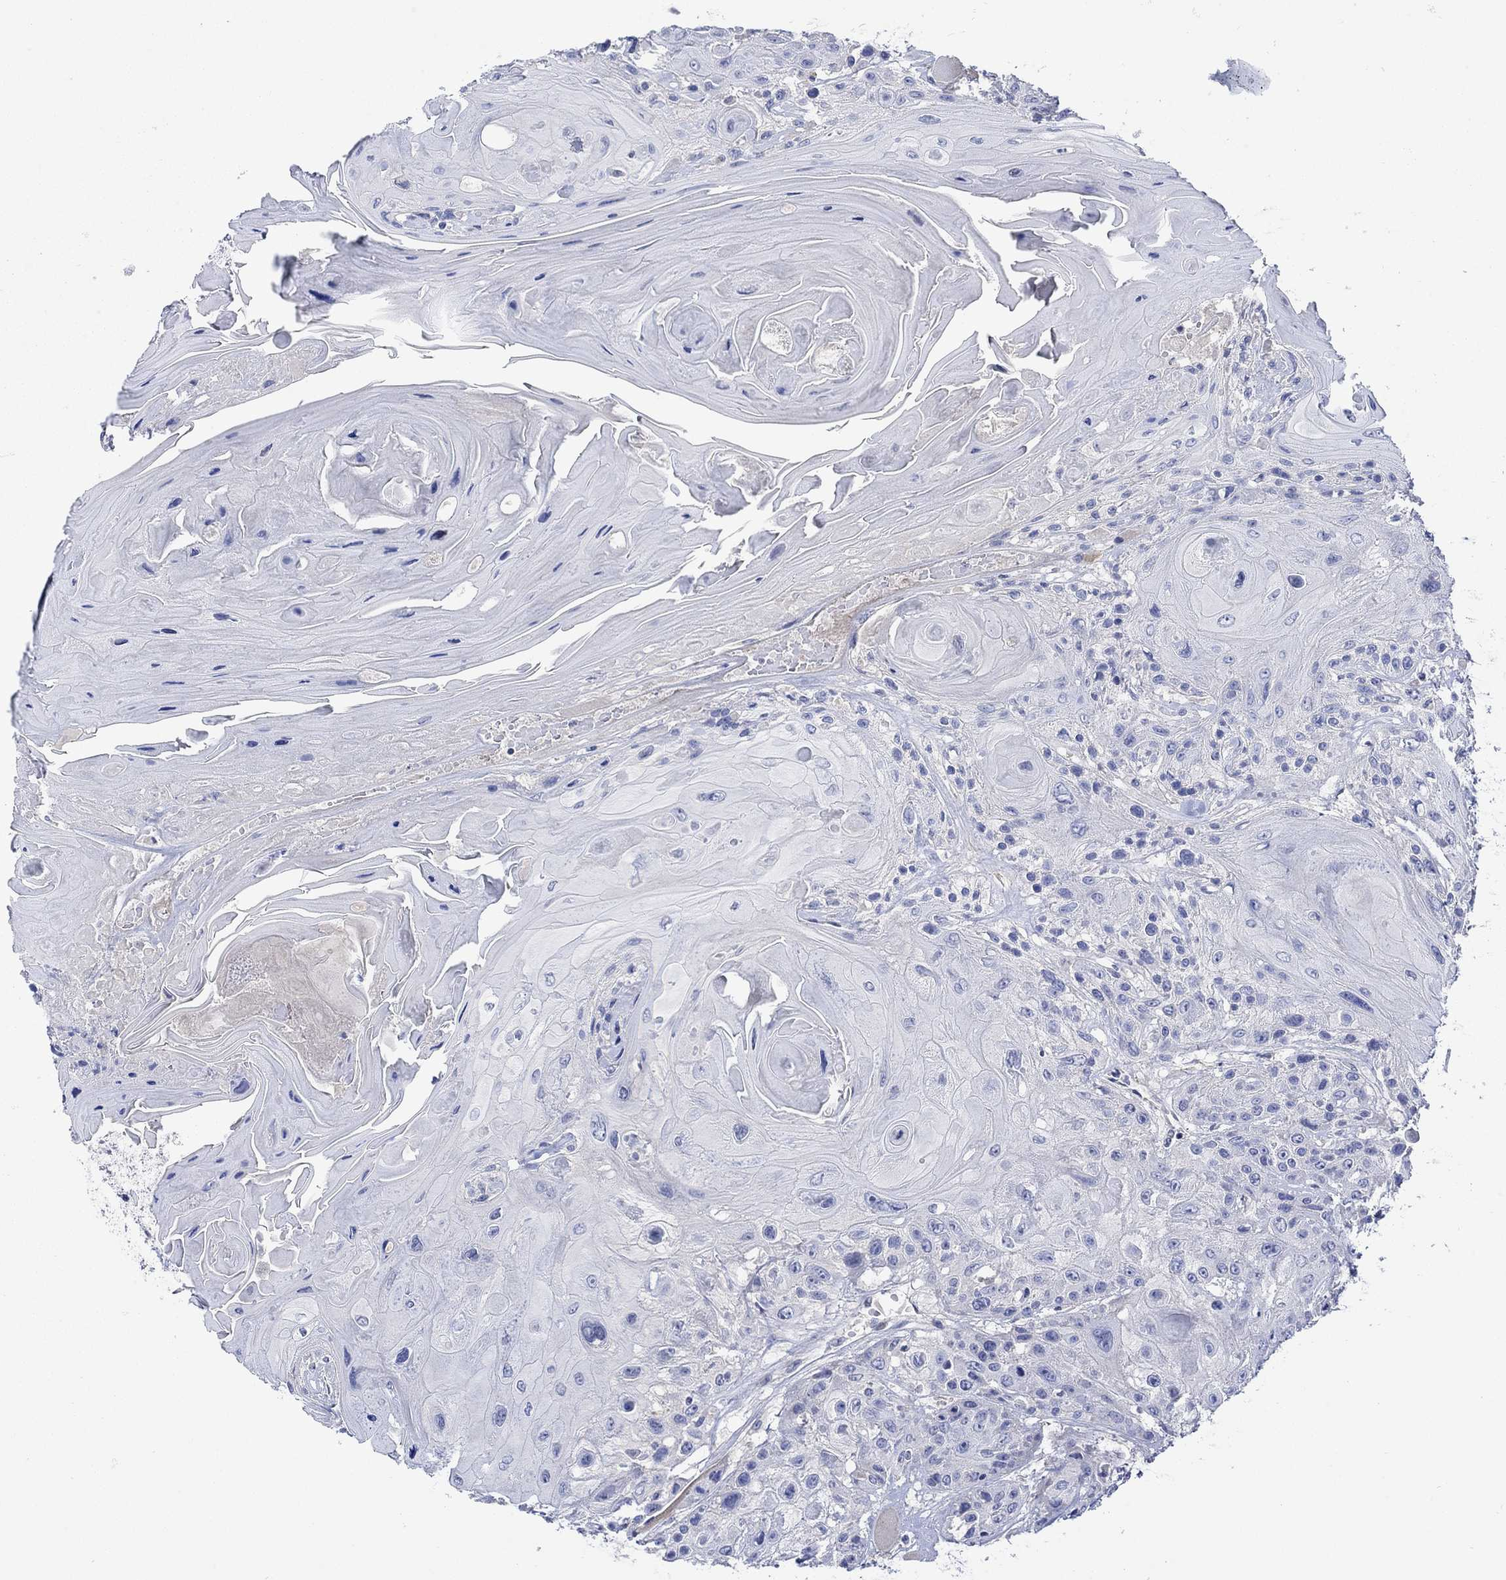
{"staining": {"intensity": "negative", "quantity": "none", "location": "none"}, "tissue": "head and neck cancer", "cell_type": "Tumor cells", "image_type": "cancer", "snomed": [{"axis": "morphology", "description": "Squamous cell carcinoma, NOS"}, {"axis": "topography", "description": "Head-Neck"}], "caption": "Squamous cell carcinoma (head and neck) was stained to show a protein in brown. There is no significant staining in tumor cells. (DAB immunohistochemistry visualized using brightfield microscopy, high magnification).", "gene": "MSI1", "patient": {"sex": "female", "age": 59}}